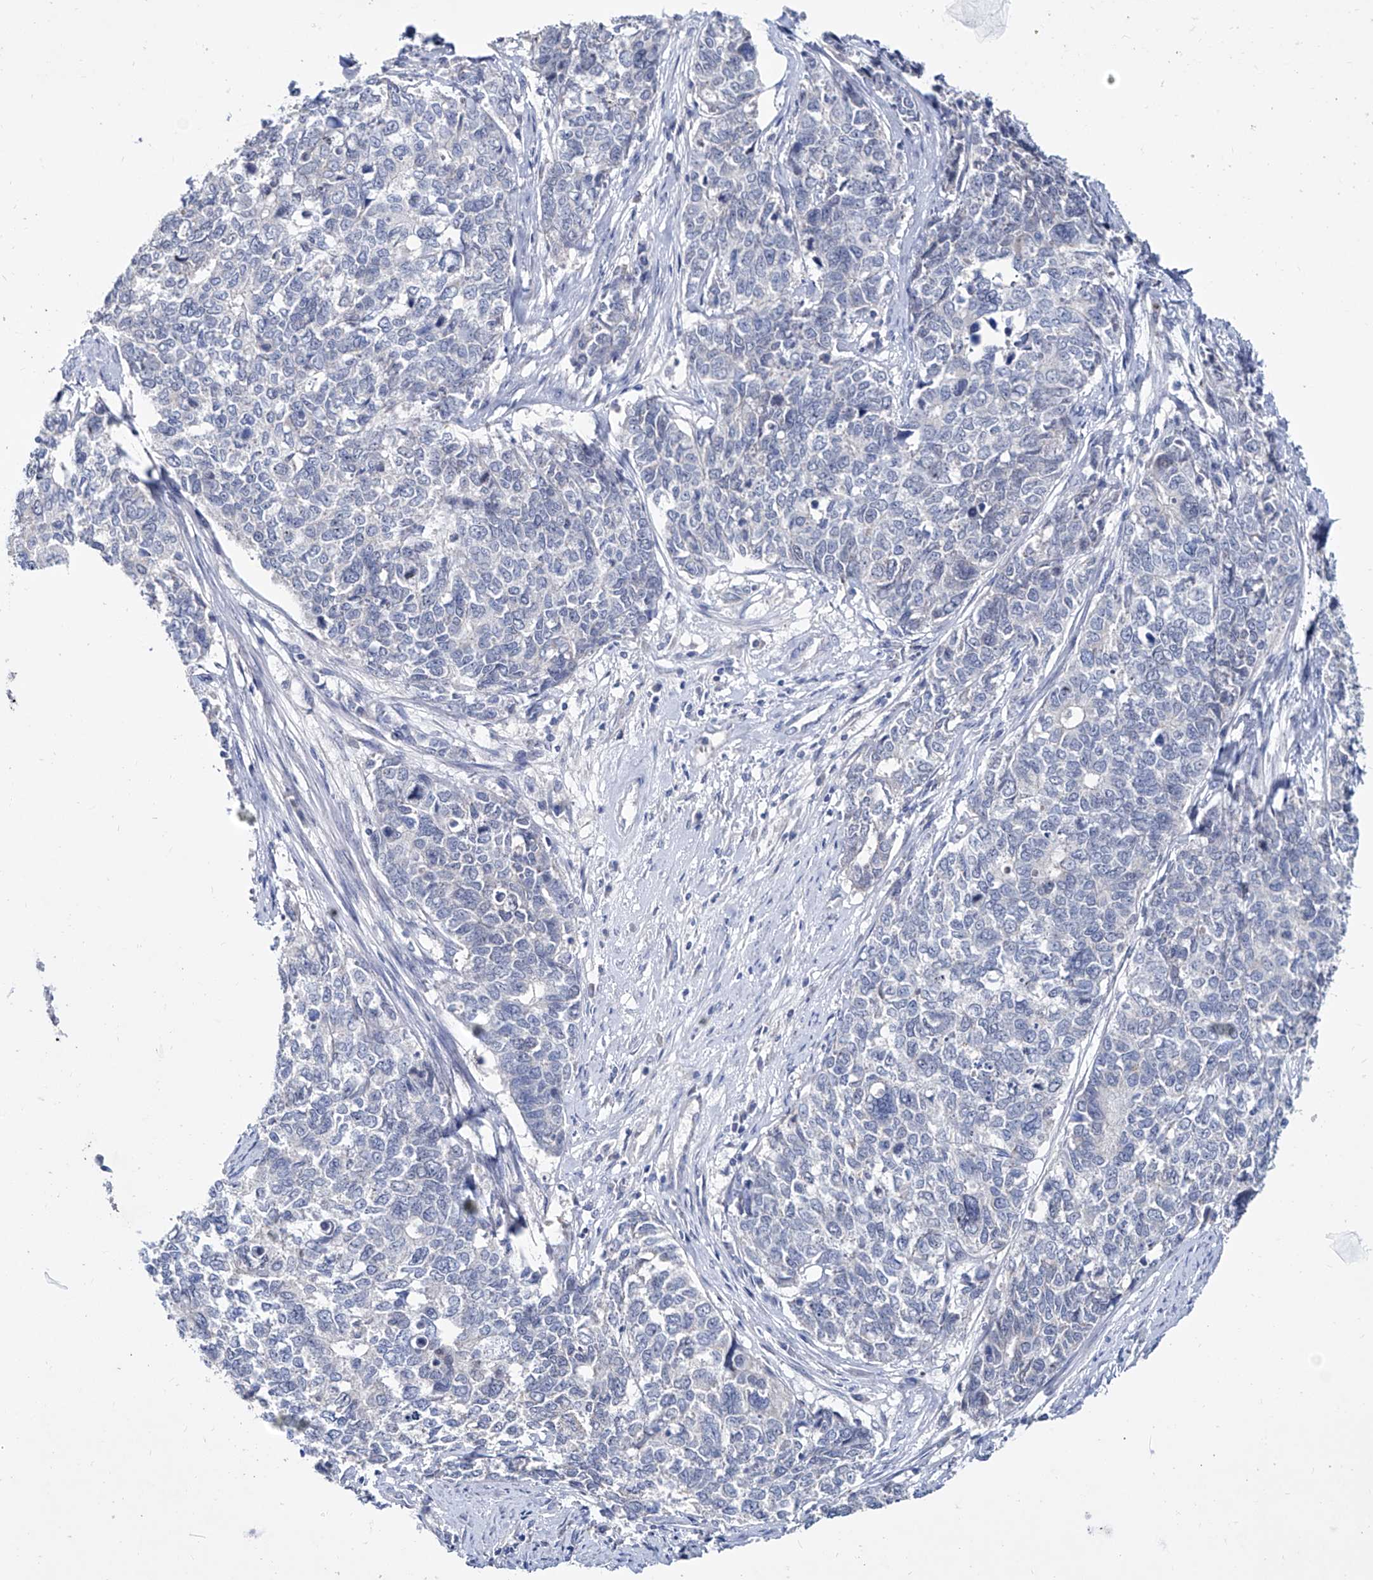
{"staining": {"intensity": "negative", "quantity": "none", "location": "none"}, "tissue": "cervical cancer", "cell_type": "Tumor cells", "image_type": "cancer", "snomed": [{"axis": "morphology", "description": "Squamous cell carcinoma, NOS"}, {"axis": "topography", "description": "Cervix"}], "caption": "The micrograph demonstrates no staining of tumor cells in cervical cancer (squamous cell carcinoma).", "gene": "KLHL17", "patient": {"sex": "female", "age": 63}}